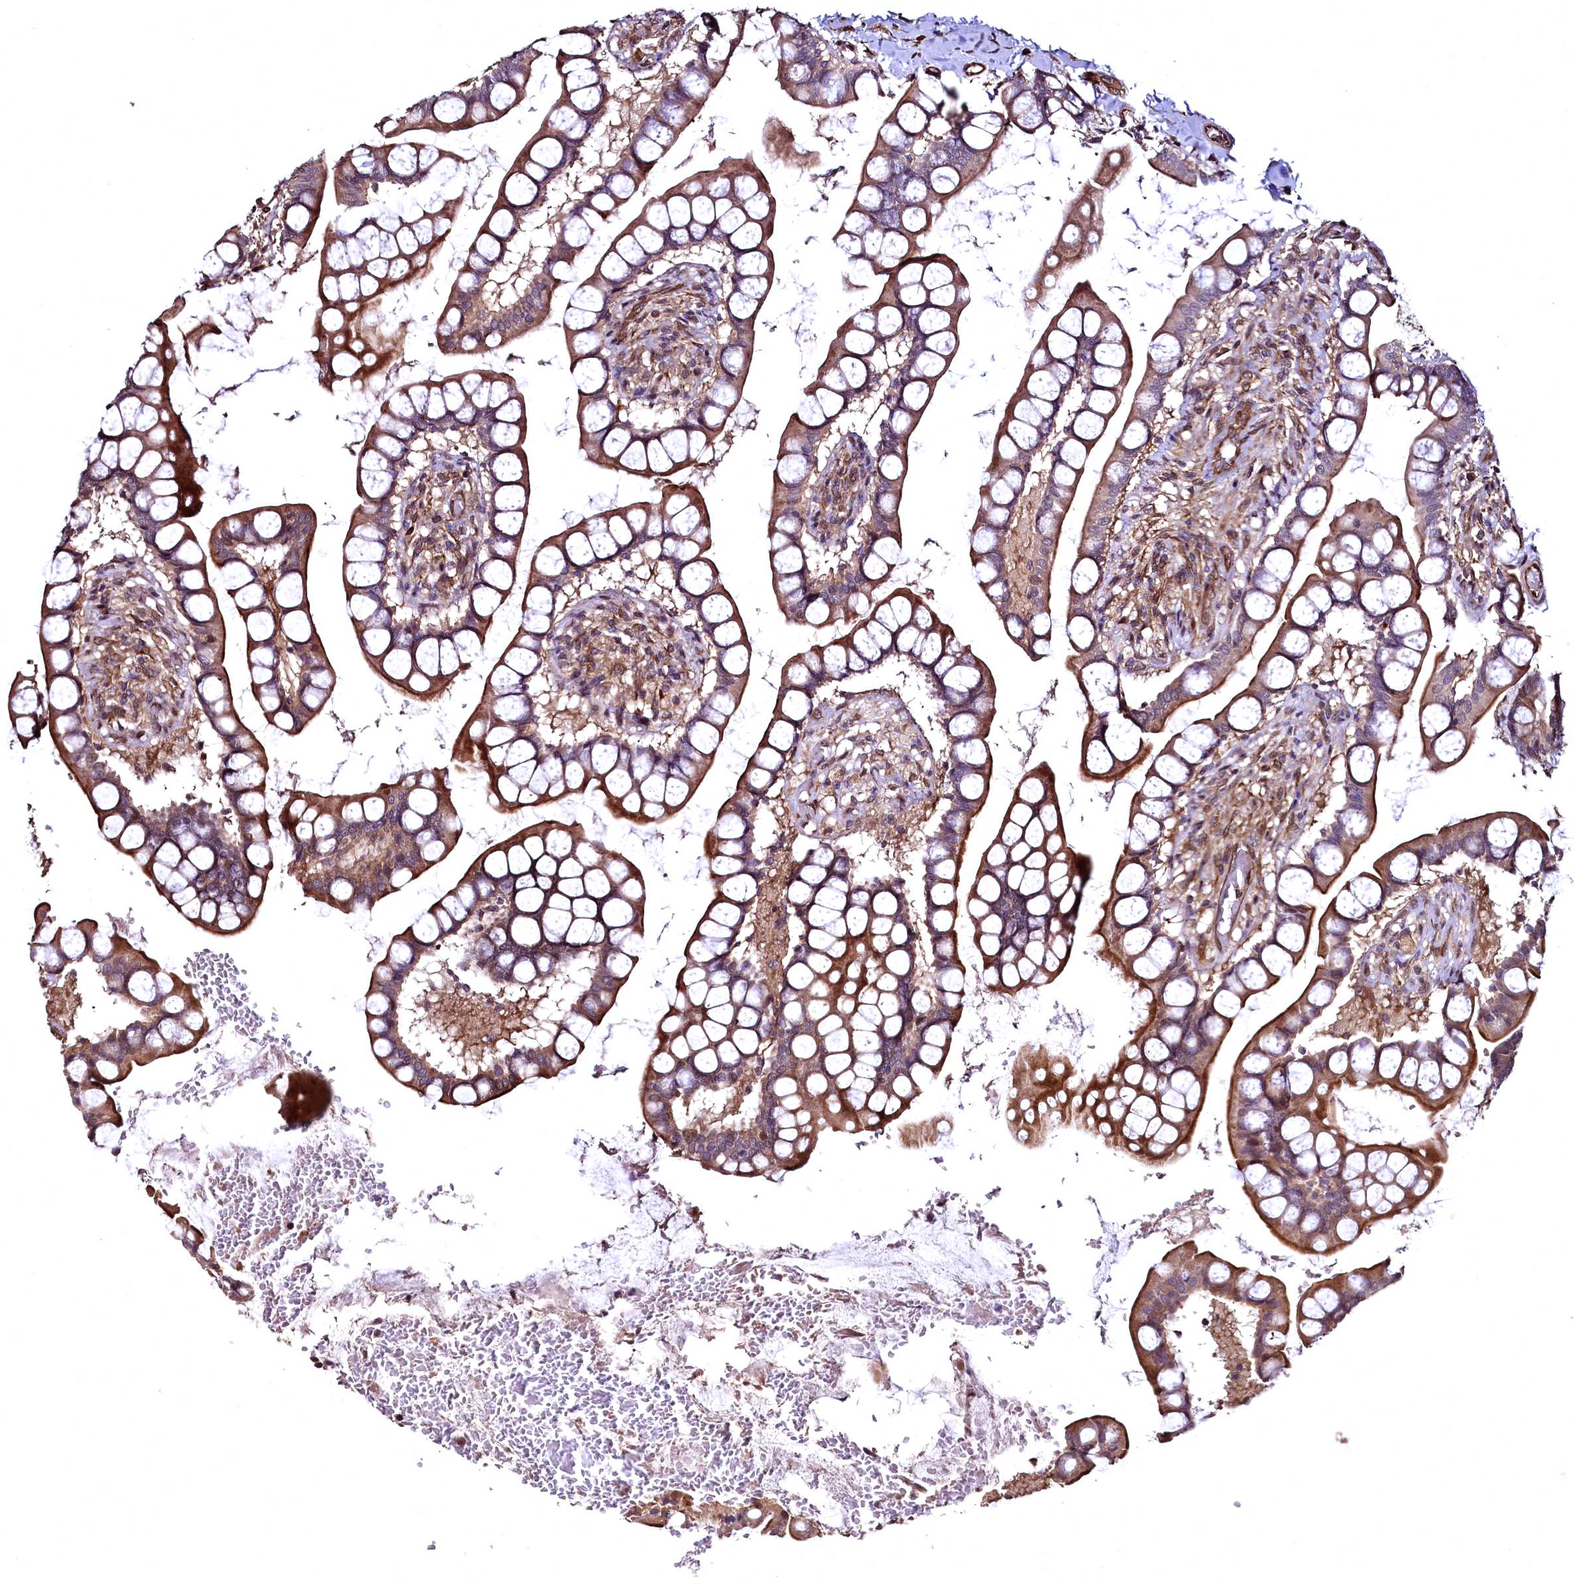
{"staining": {"intensity": "moderate", "quantity": ">75%", "location": "cytoplasmic/membranous"}, "tissue": "small intestine", "cell_type": "Glandular cells", "image_type": "normal", "snomed": [{"axis": "morphology", "description": "Normal tissue, NOS"}, {"axis": "topography", "description": "Small intestine"}], "caption": "Immunohistochemistry (IHC) histopathology image of benign small intestine: human small intestine stained using immunohistochemistry demonstrates medium levels of moderate protein expression localized specifically in the cytoplasmic/membranous of glandular cells, appearing as a cytoplasmic/membranous brown color.", "gene": "TBCEL", "patient": {"sex": "male", "age": 52}}